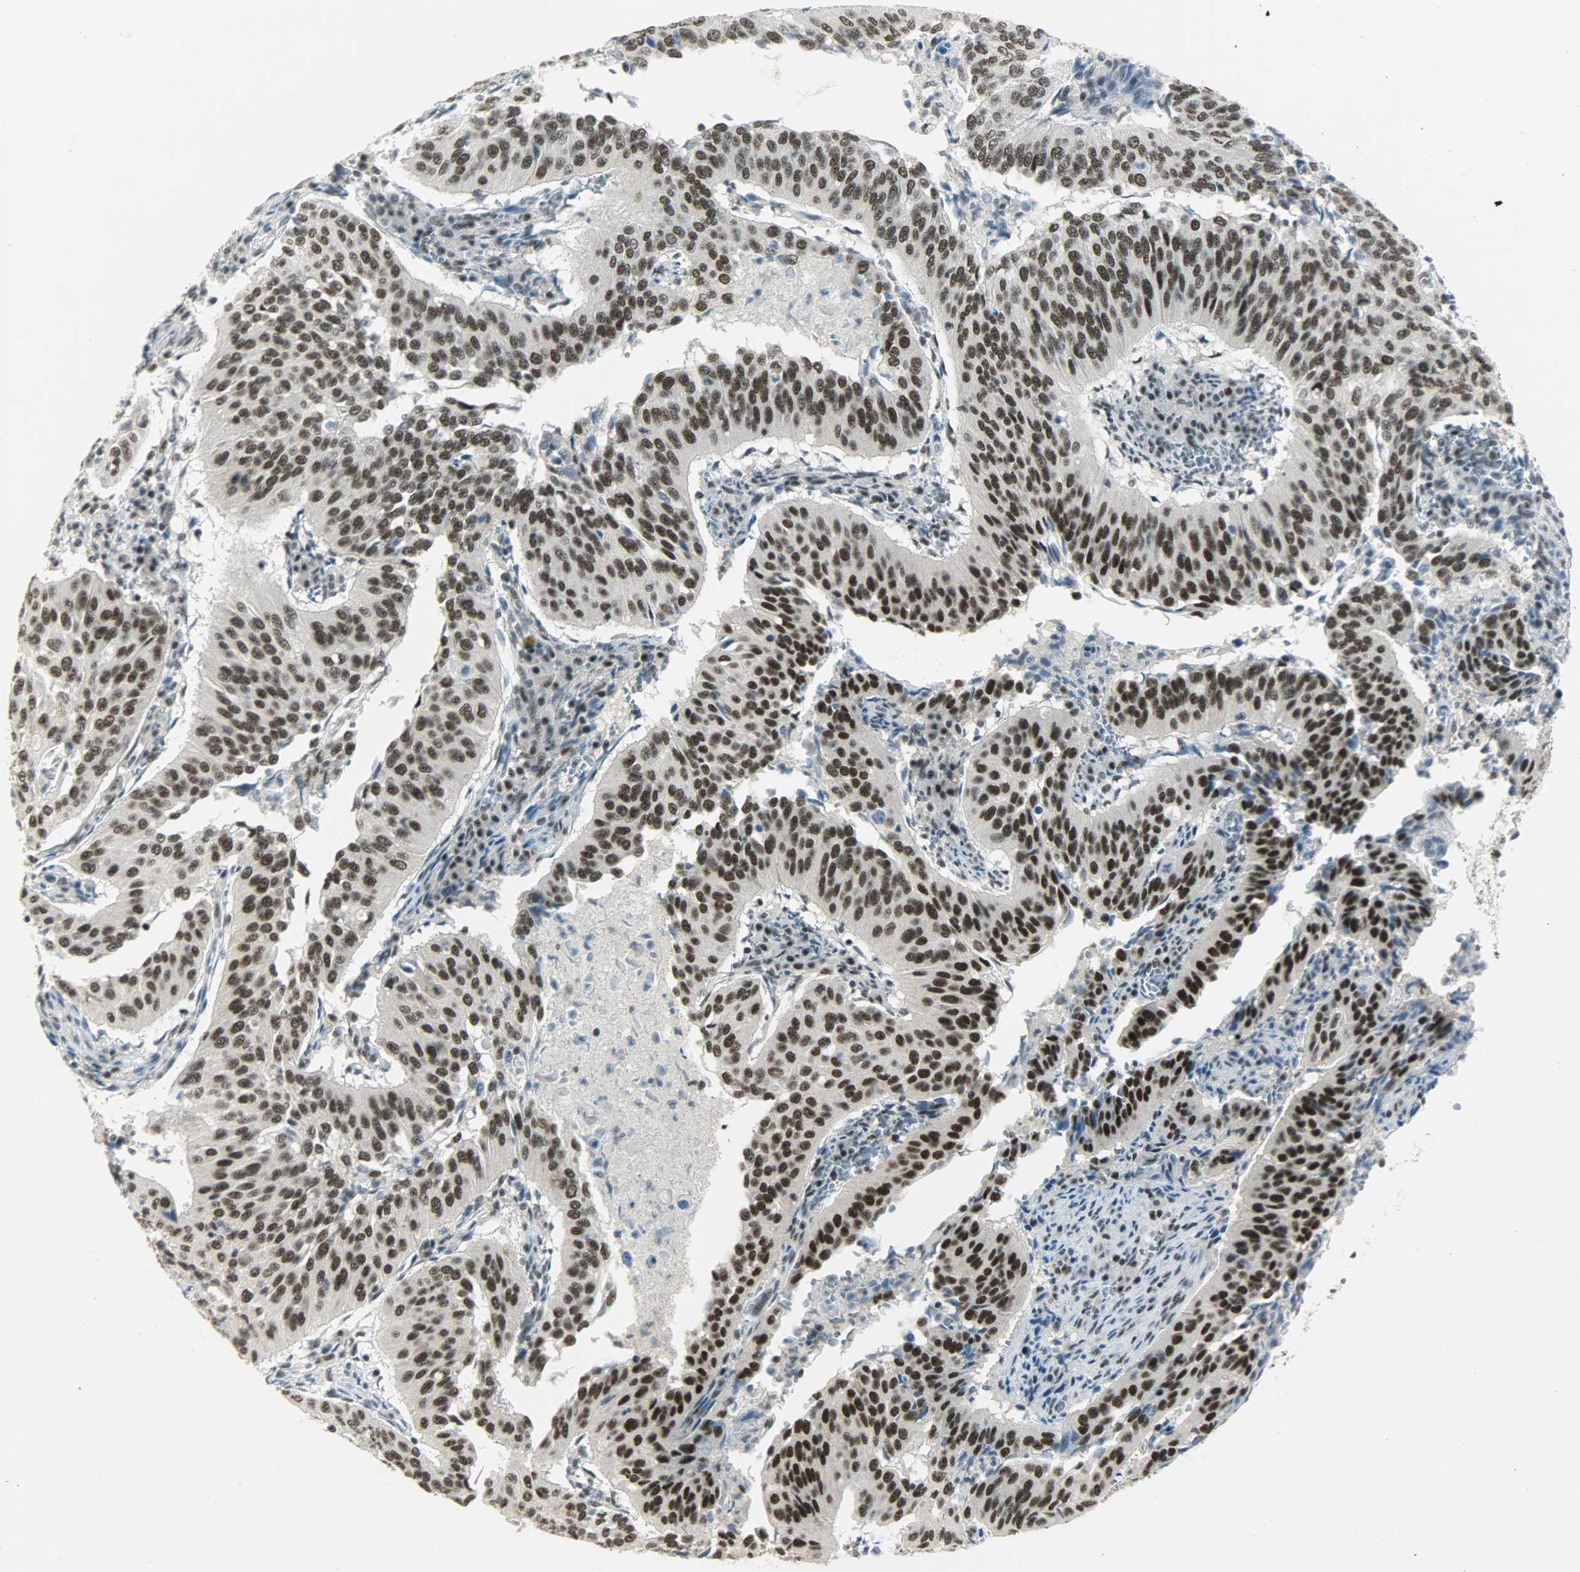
{"staining": {"intensity": "strong", "quantity": ">75%", "location": "nuclear"}, "tissue": "cervical cancer", "cell_type": "Tumor cells", "image_type": "cancer", "snomed": [{"axis": "morphology", "description": "Squamous cell carcinoma, NOS"}, {"axis": "topography", "description": "Cervix"}], "caption": "Protein expression analysis of cervical cancer demonstrates strong nuclear expression in approximately >75% of tumor cells.", "gene": "SUGP1", "patient": {"sex": "female", "age": 39}}